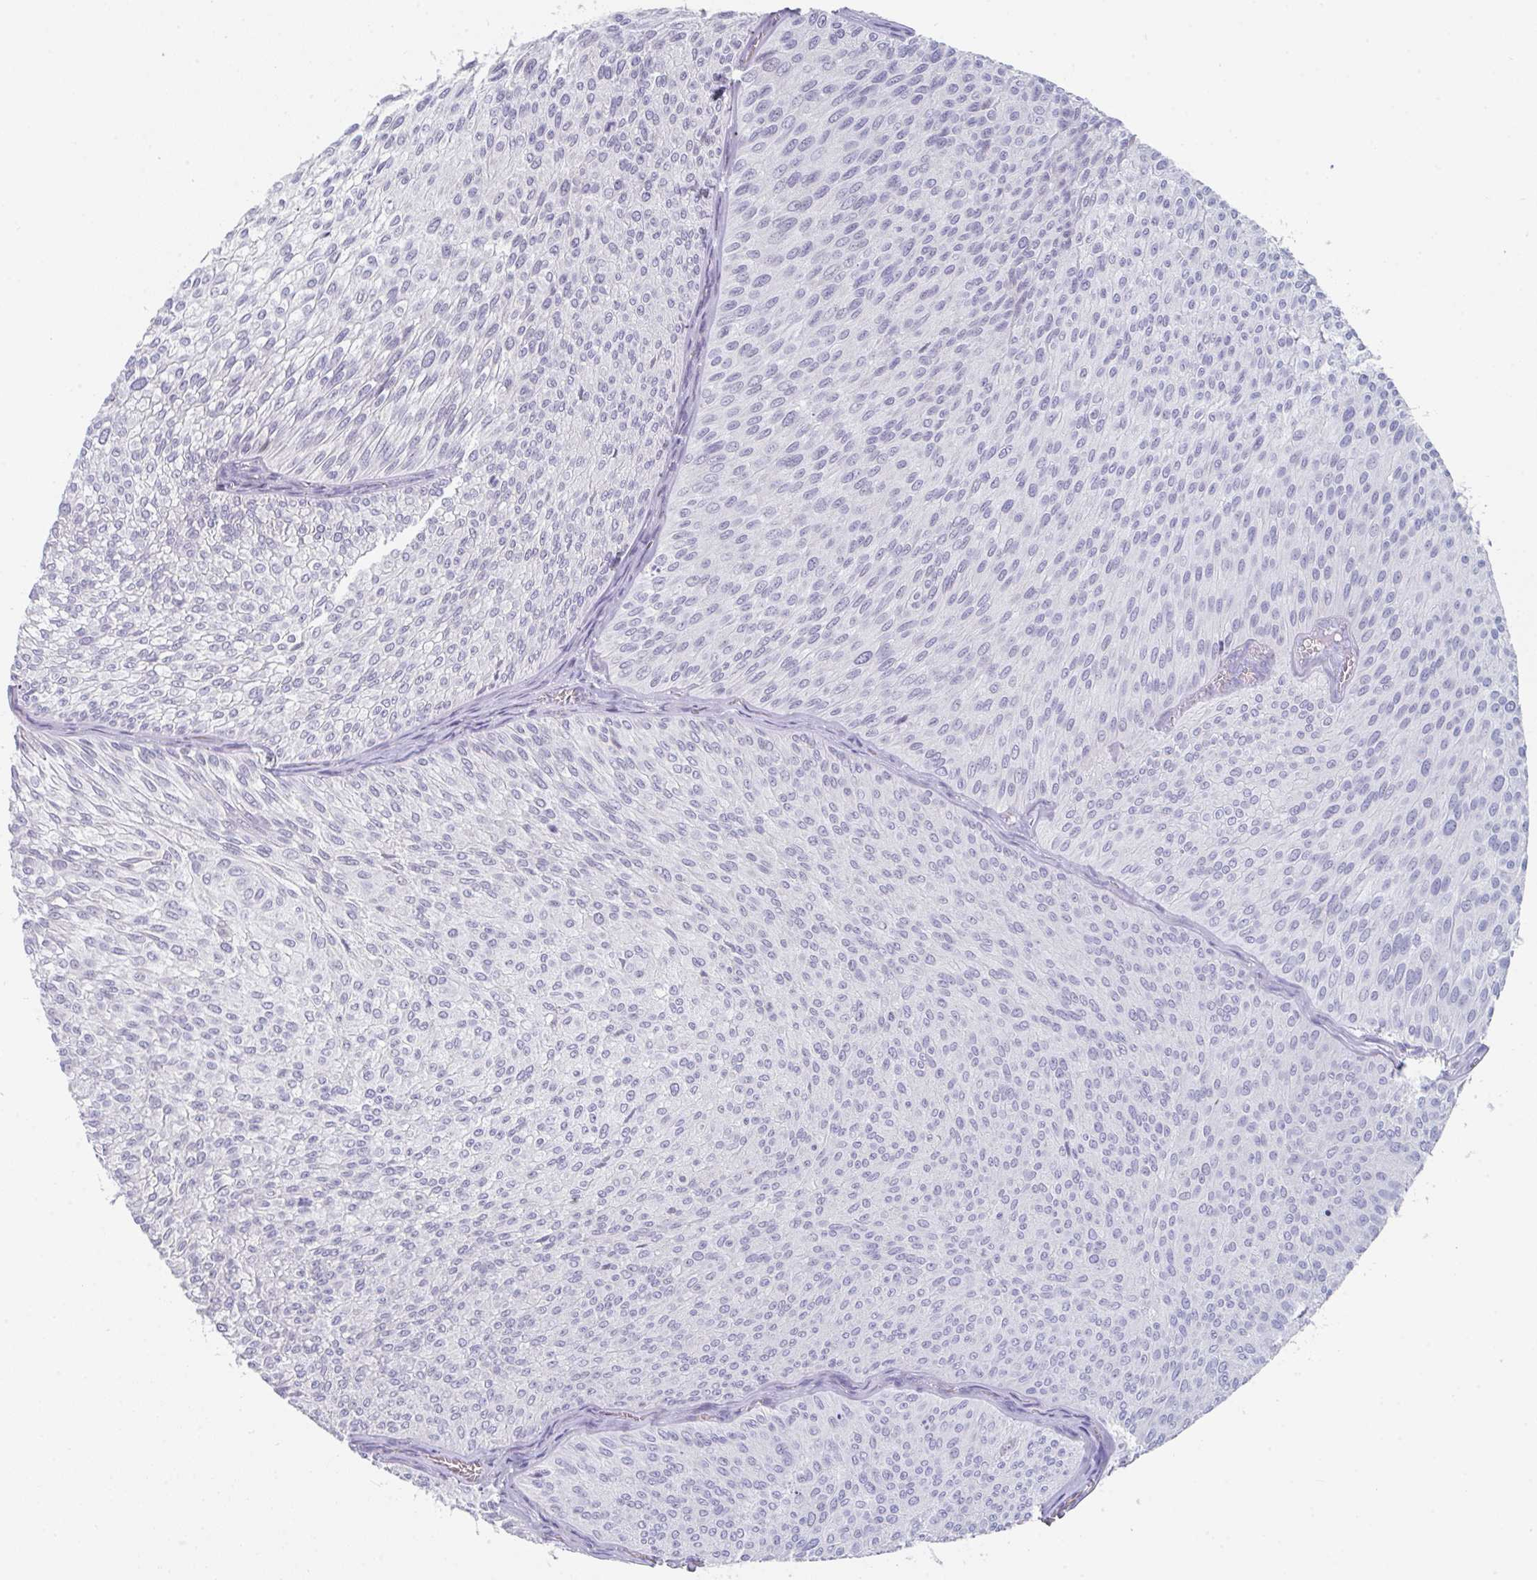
{"staining": {"intensity": "negative", "quantity": "none", "location": "none"}, "tissue": "urothelial cancer", "cell_type": "Tumor cells", "image_type": "cancer", "snomed": [{"axis": "morphology", "description": "Urothelial carcinoma, Low grade"}, {"axis": "topography", "description": "Urinary bladder"}], "caption": "A photomicrograph of urothelial cancer stained for a protein reveals no brown staining in tumor cells. Brightfield microscopy of IHC stained with DAB (3,3'-diaminobenzidine) (brown) and hematoxylin (blue), captured at high magnification.", "gene": "RUBCN", "patient": {"sex": "male", "age": 91}}